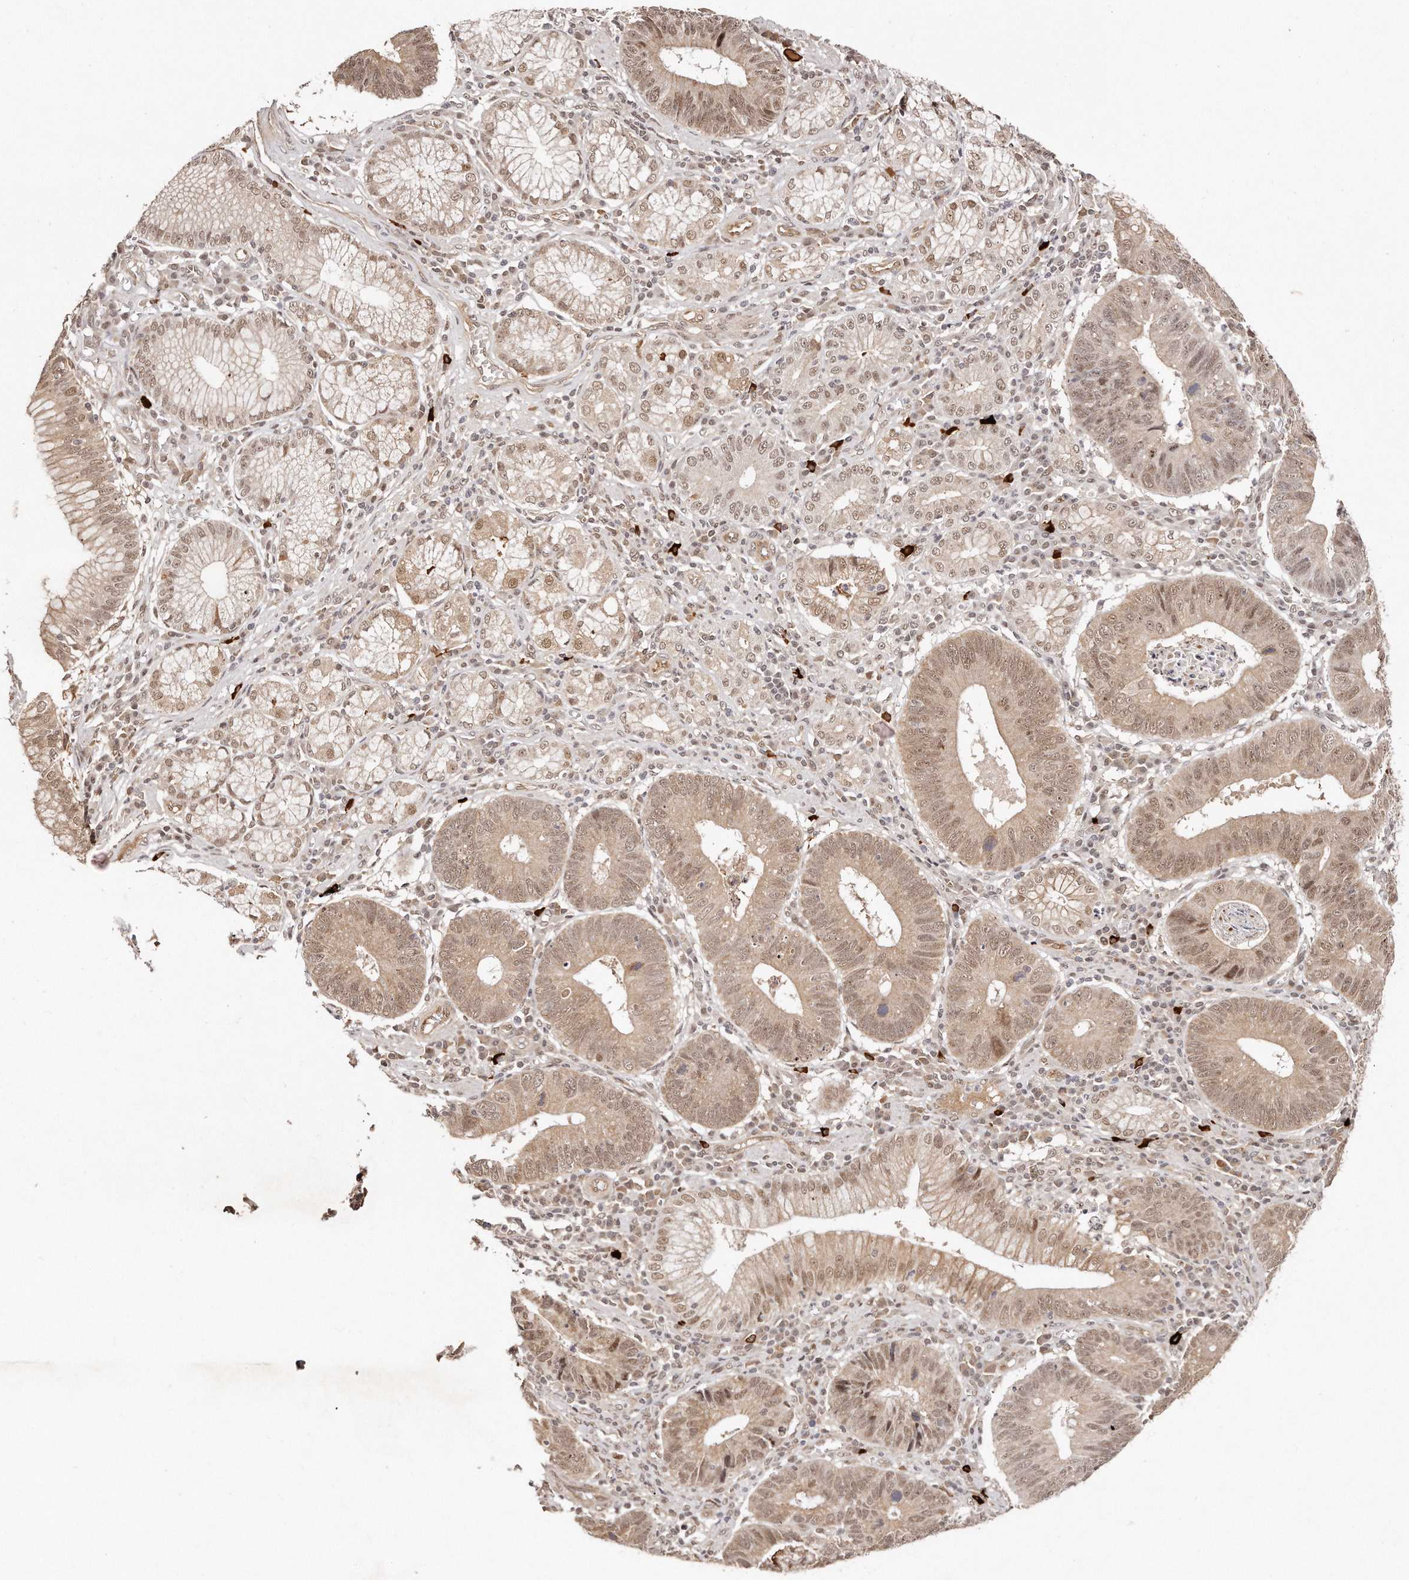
{"staining": {"intensity": "moderate", "quantity": ">75%", "location": "cytoplasmic/membranous,nuclear"}, "tissue": "stomach cancer", "cell_type": "Tumor cells", "image_type": "cancer", "snomed": [{"axis": "morphology", "description": "Adenocarcinoma, NOS"}, {"axis": "topography", "description": "Stomach"}], "caption": "Human stomach cancer (adenocarcinoma) stained with a protein marker reveals moderate staining in tumor cells.", "gene": "SOX4", "patient": {"sex": "male", "age": 59}}